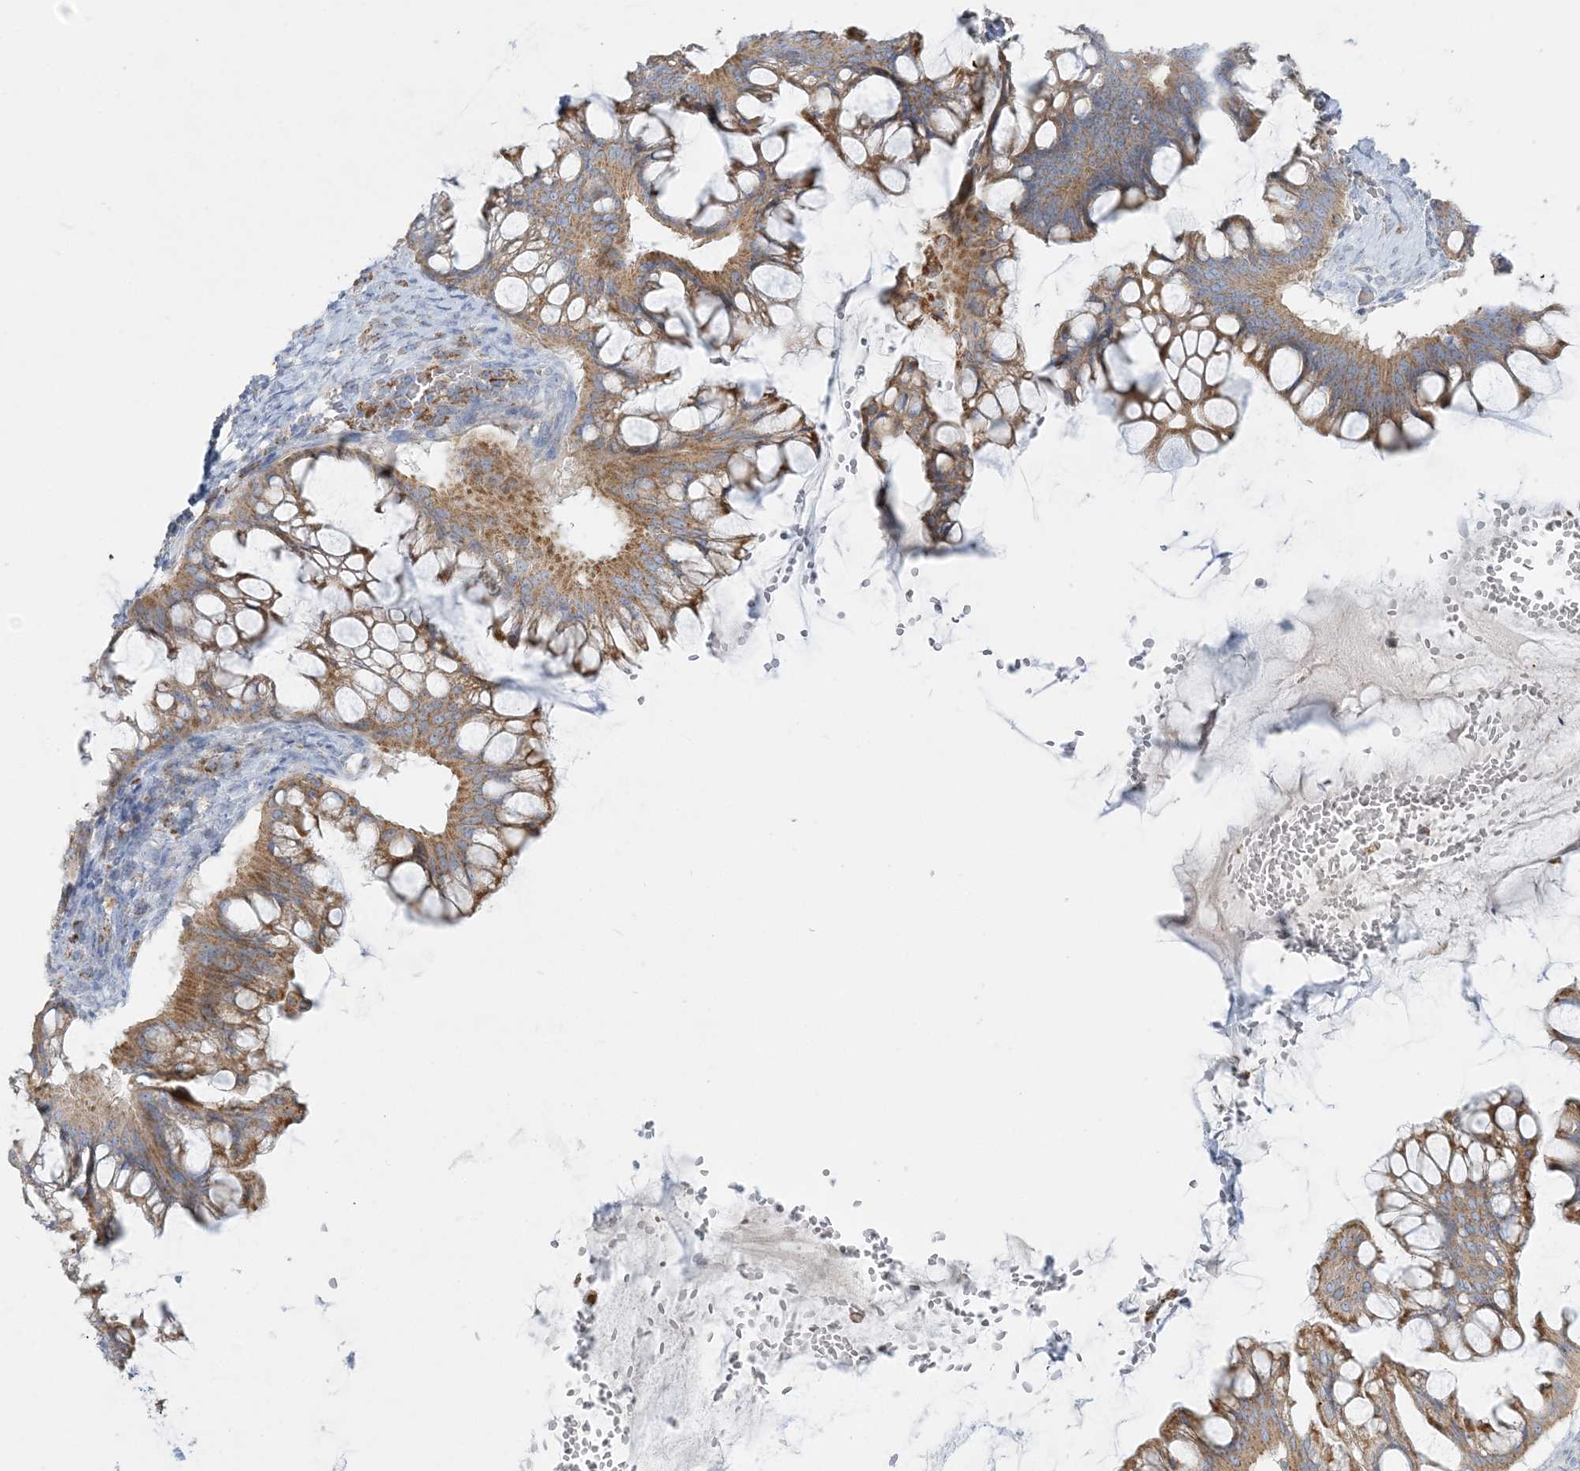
{"staining": {"intensity": "moderate", "quantity": ">75%", "location": "cytoplasmic/membranous"}, "tissue": "ovarian cancer", "cell_type": "Tumor cells", "image_type": "cancer", "snomed": [{"axis": "morphology", "description": "Cystadenocarcinoma, mucinous, NOS"}, {"axis": "topography", "description": "Ovary"}], "caption": "Tumor cells display moderate cytoplasmic/membranous staining in approximately >75% of cells in ovarian mucinous cystadenocarcinoma.", "gene": "TBC1D14", "patient": {"sex": "female", "age": 73}}